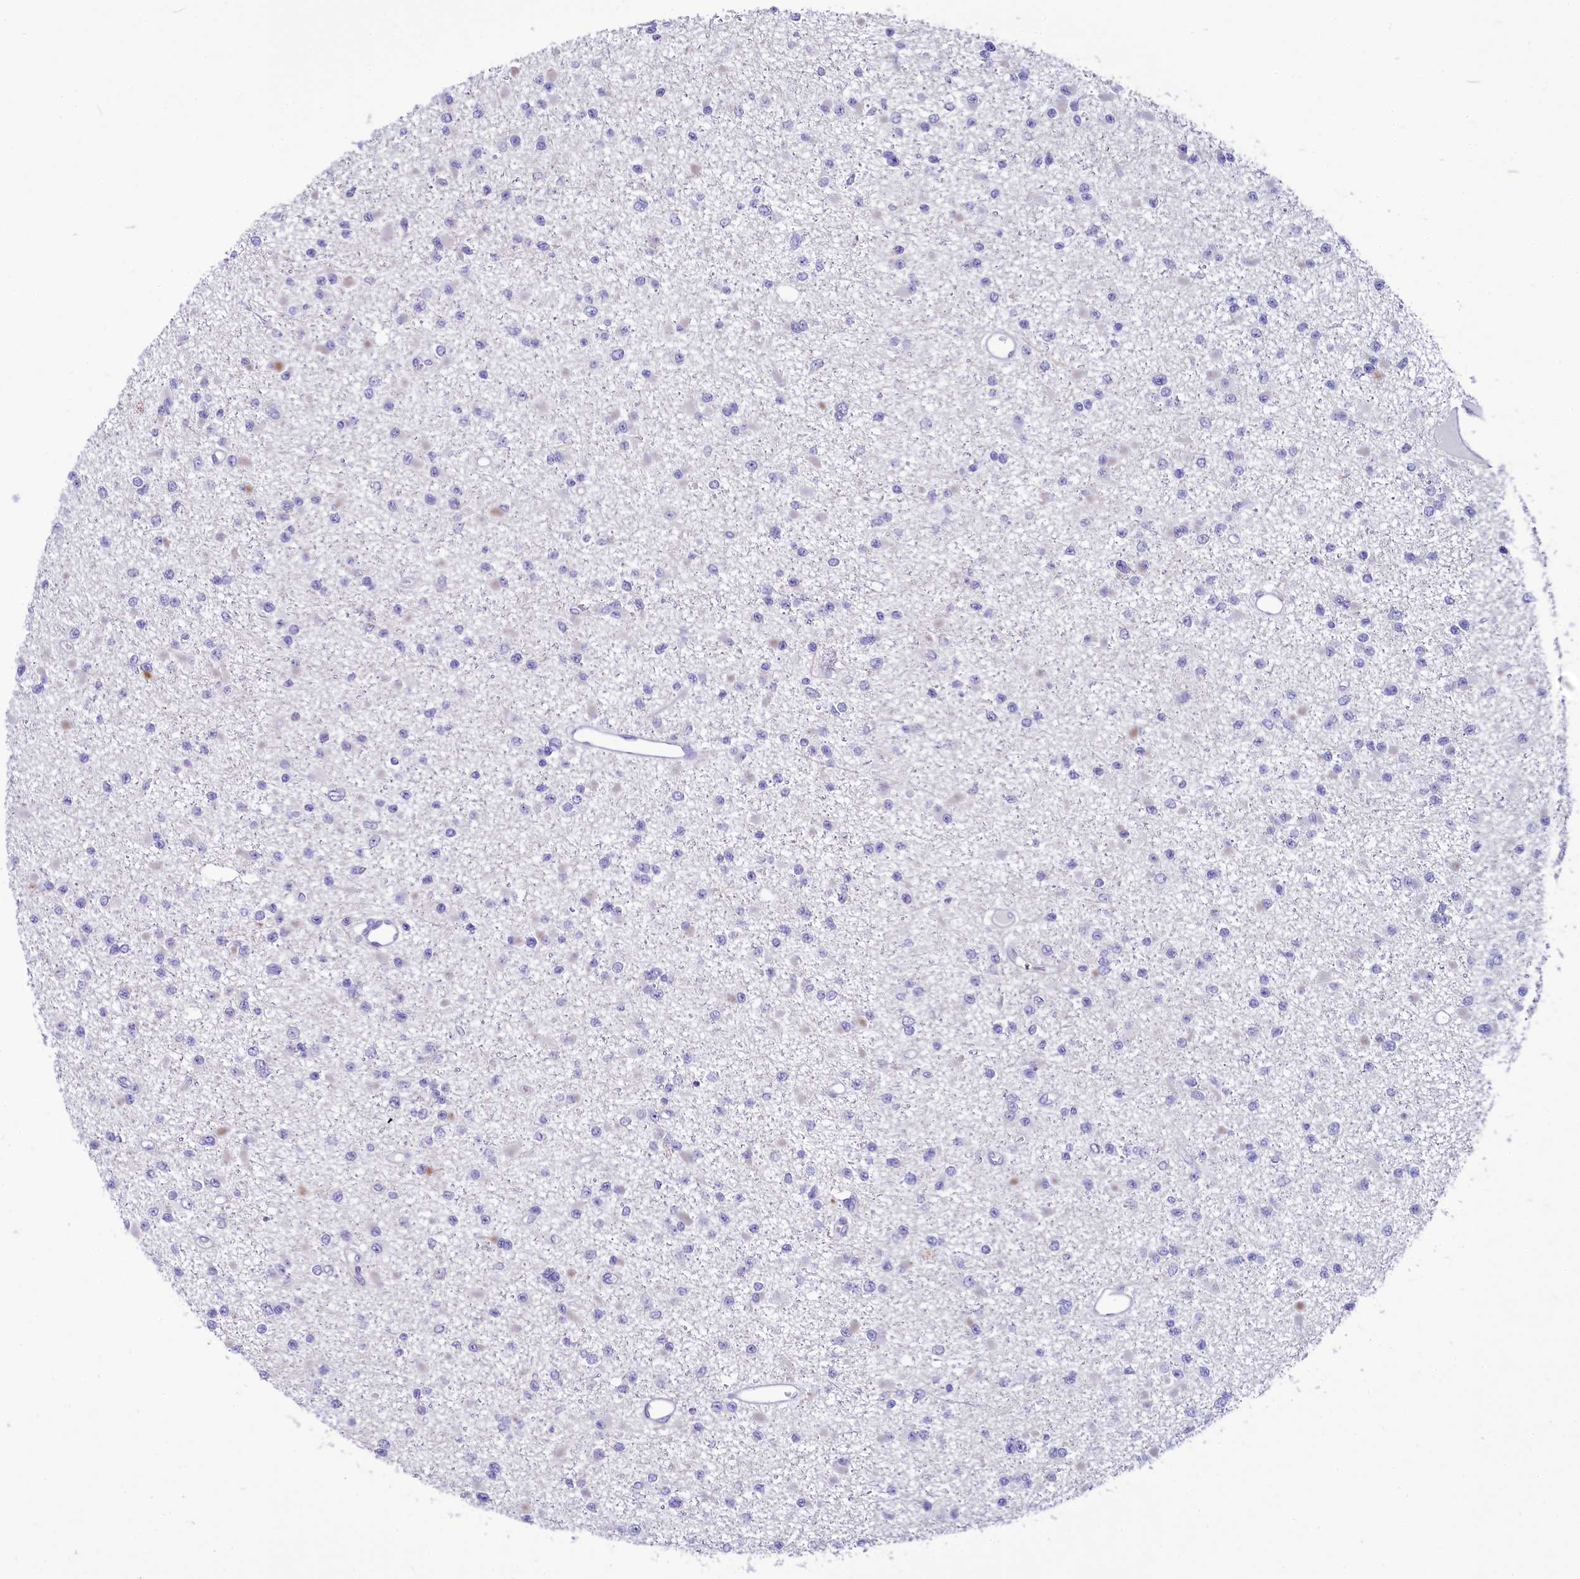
{"staining": {"intensity": "negative", "quantity": "none", "location": "none"}, "tissue": "glioma", "cell_type": "Tumor cells", "image_type": "cancer", "snomed": [{"axis": "morphology", "description": "Glioma, malignant, Low grade"}, {"axis": "topography", "description": "Brain"}], "caption": "Immunohistochemical staining of human glioma displays no significant expression in tumor cells.", "gene": "SH3TC2", "patient": {"sex": "female", "age": 22}}